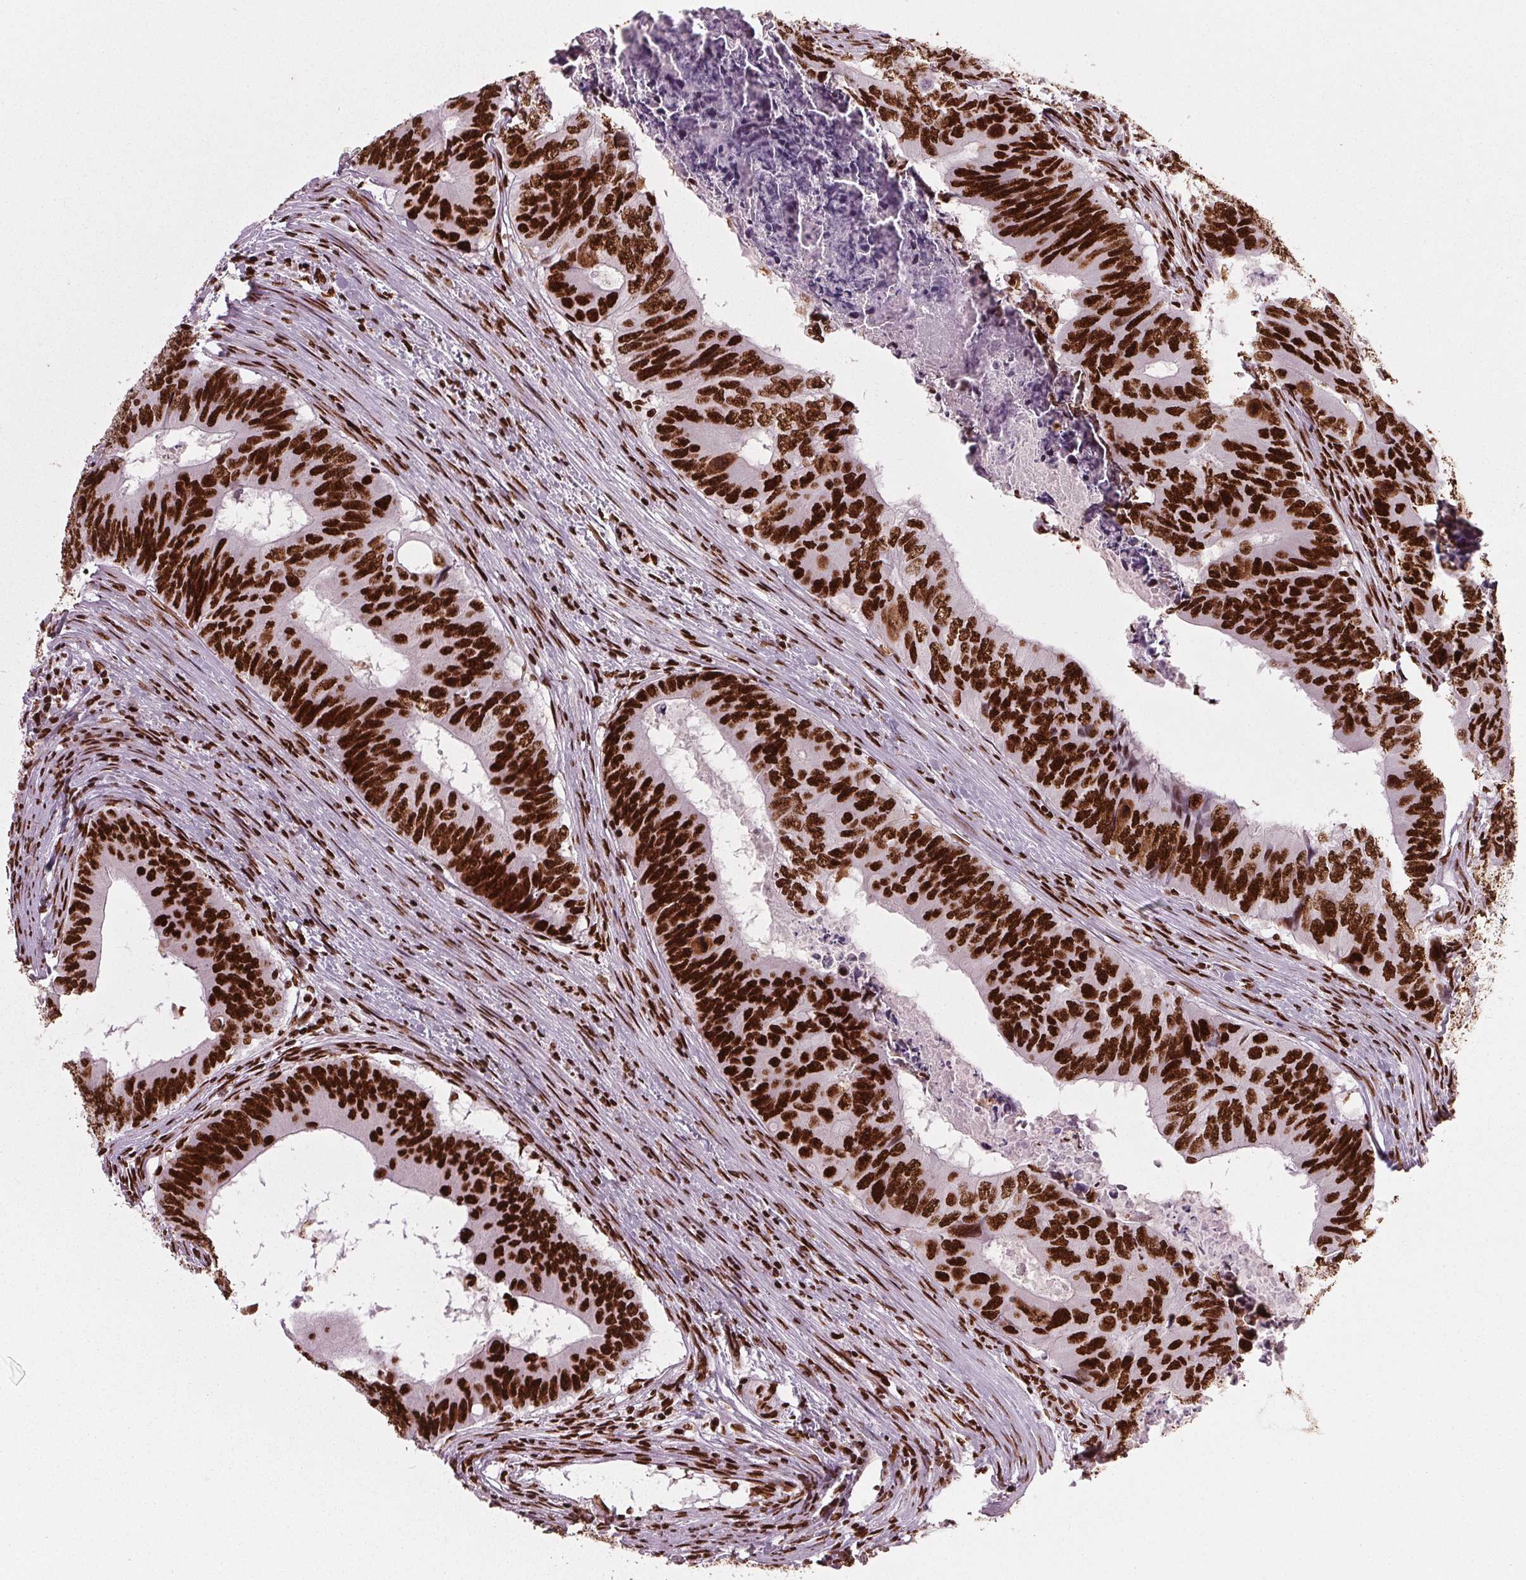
{"staining": {"intensity": "strong", "quantity": ">75%", "location": "nuclear"}, "tissue": "colorectal cancer", "cell_type": "Tumor cells", "image_type": "cancer", "snomed": [{"axis": "morphology", "description": "Adenocarcinoma, NOS"}, {"axis": "topography", "description": "Colon"}], "caption": "Immunohistochemistry photomicrograph of colorectal cancer stained for a protein (brown), which displays high levels of strong nuclear staining in approximately >75% of tumor cells.", "gene": "BRD4", "patient": {"sex": "male", "age": 53}}